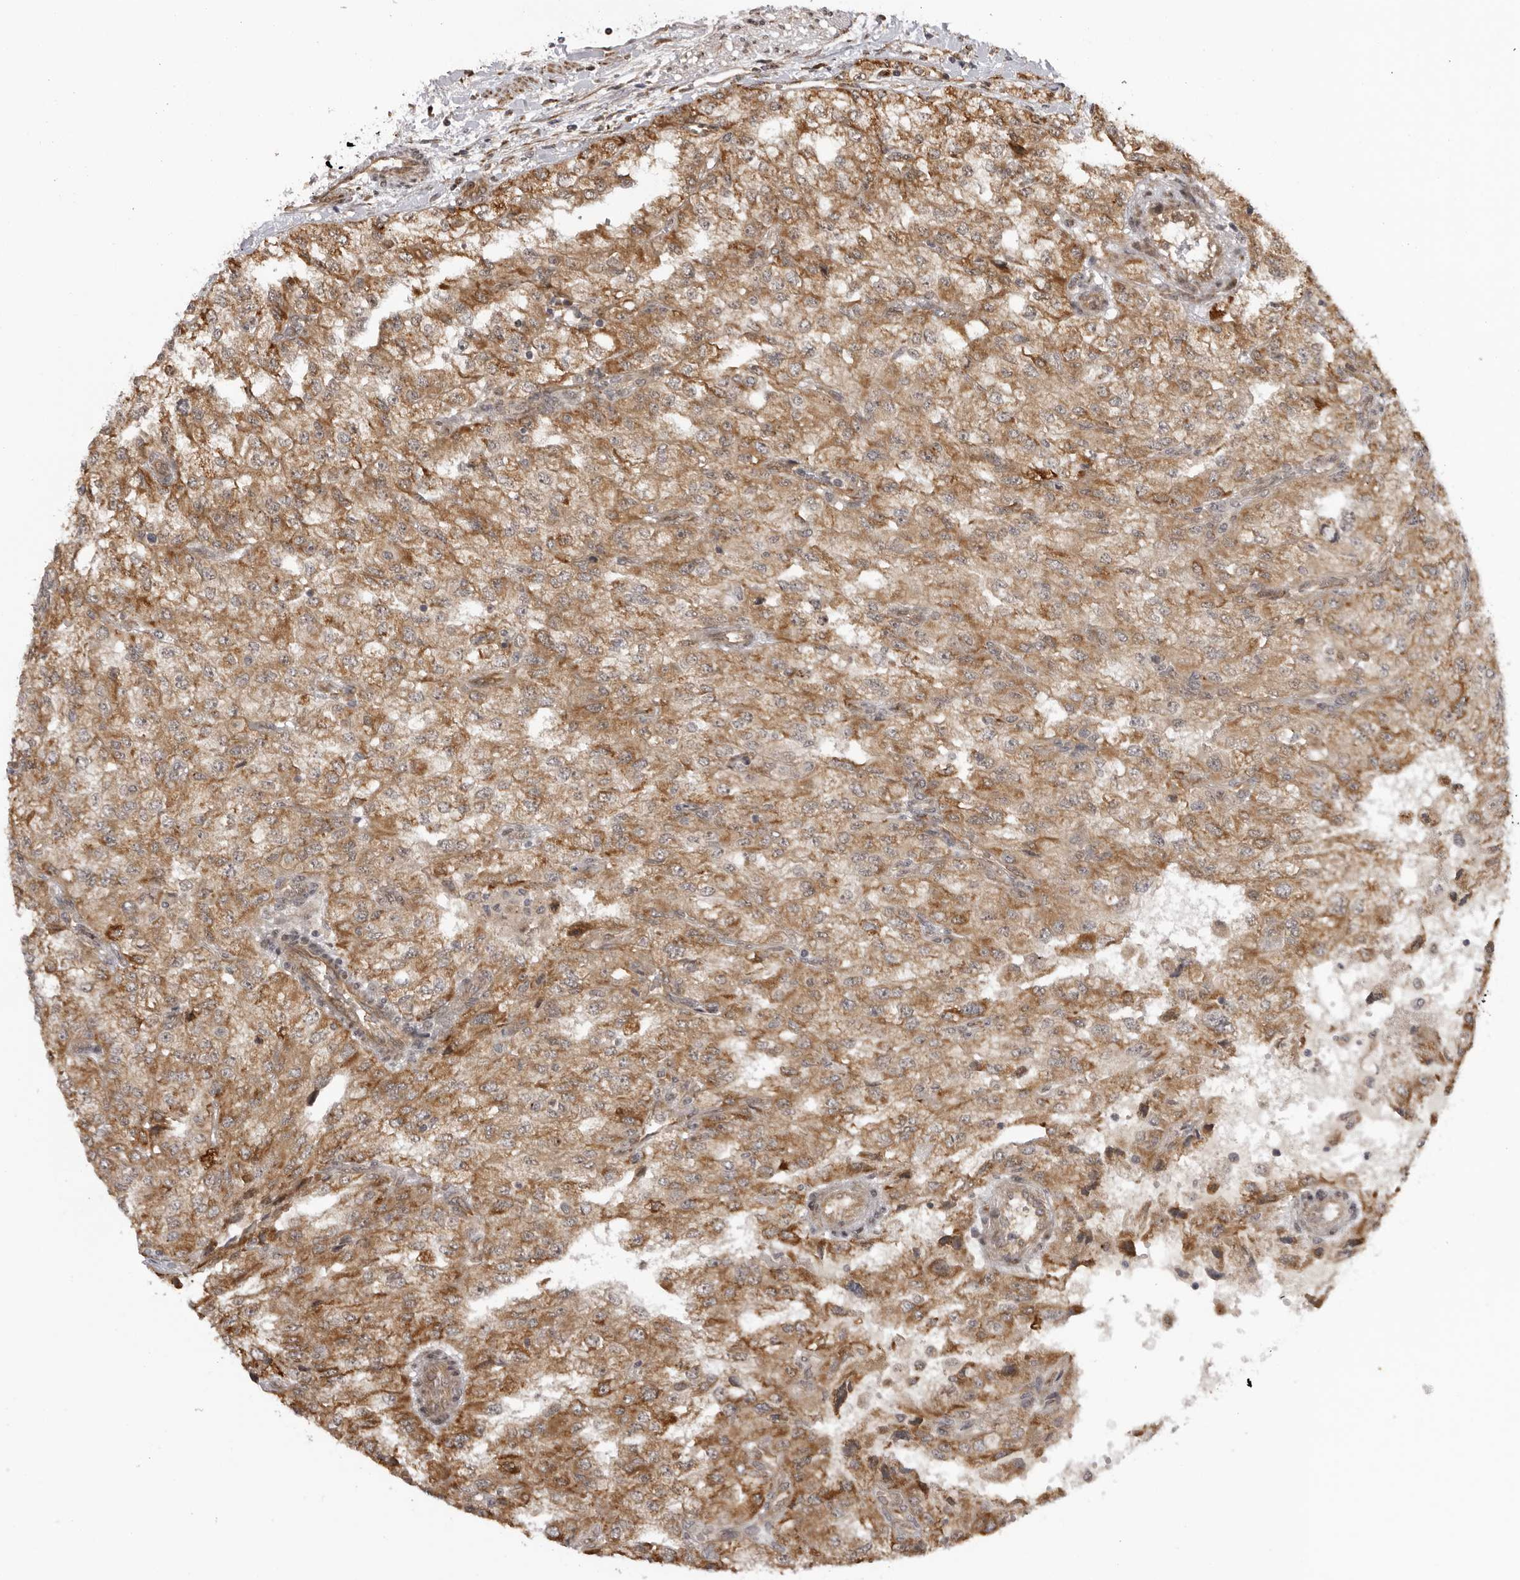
{"staining": {"intensity": "moderate", "quantity": ">75%", "location": "cytoplasmic/membranous"}, "tissue": "renal cancer", "cell_type": "Tumor cells", "image_type": "cancer", "snomed": [{"axis": "morphology", "description": "Adenocarcinoma, NOS"}, {"axis": "topography", "description": "Kidney"}], "caption": "Approximately >75% of tumor cells in human renal cancer reveal moderate cytoplasmic/membranous protein expression as visualized by brown immunohistochemical staining.", "gene": "DNAH14", "patient": {"sex": "female", "age": 54}}